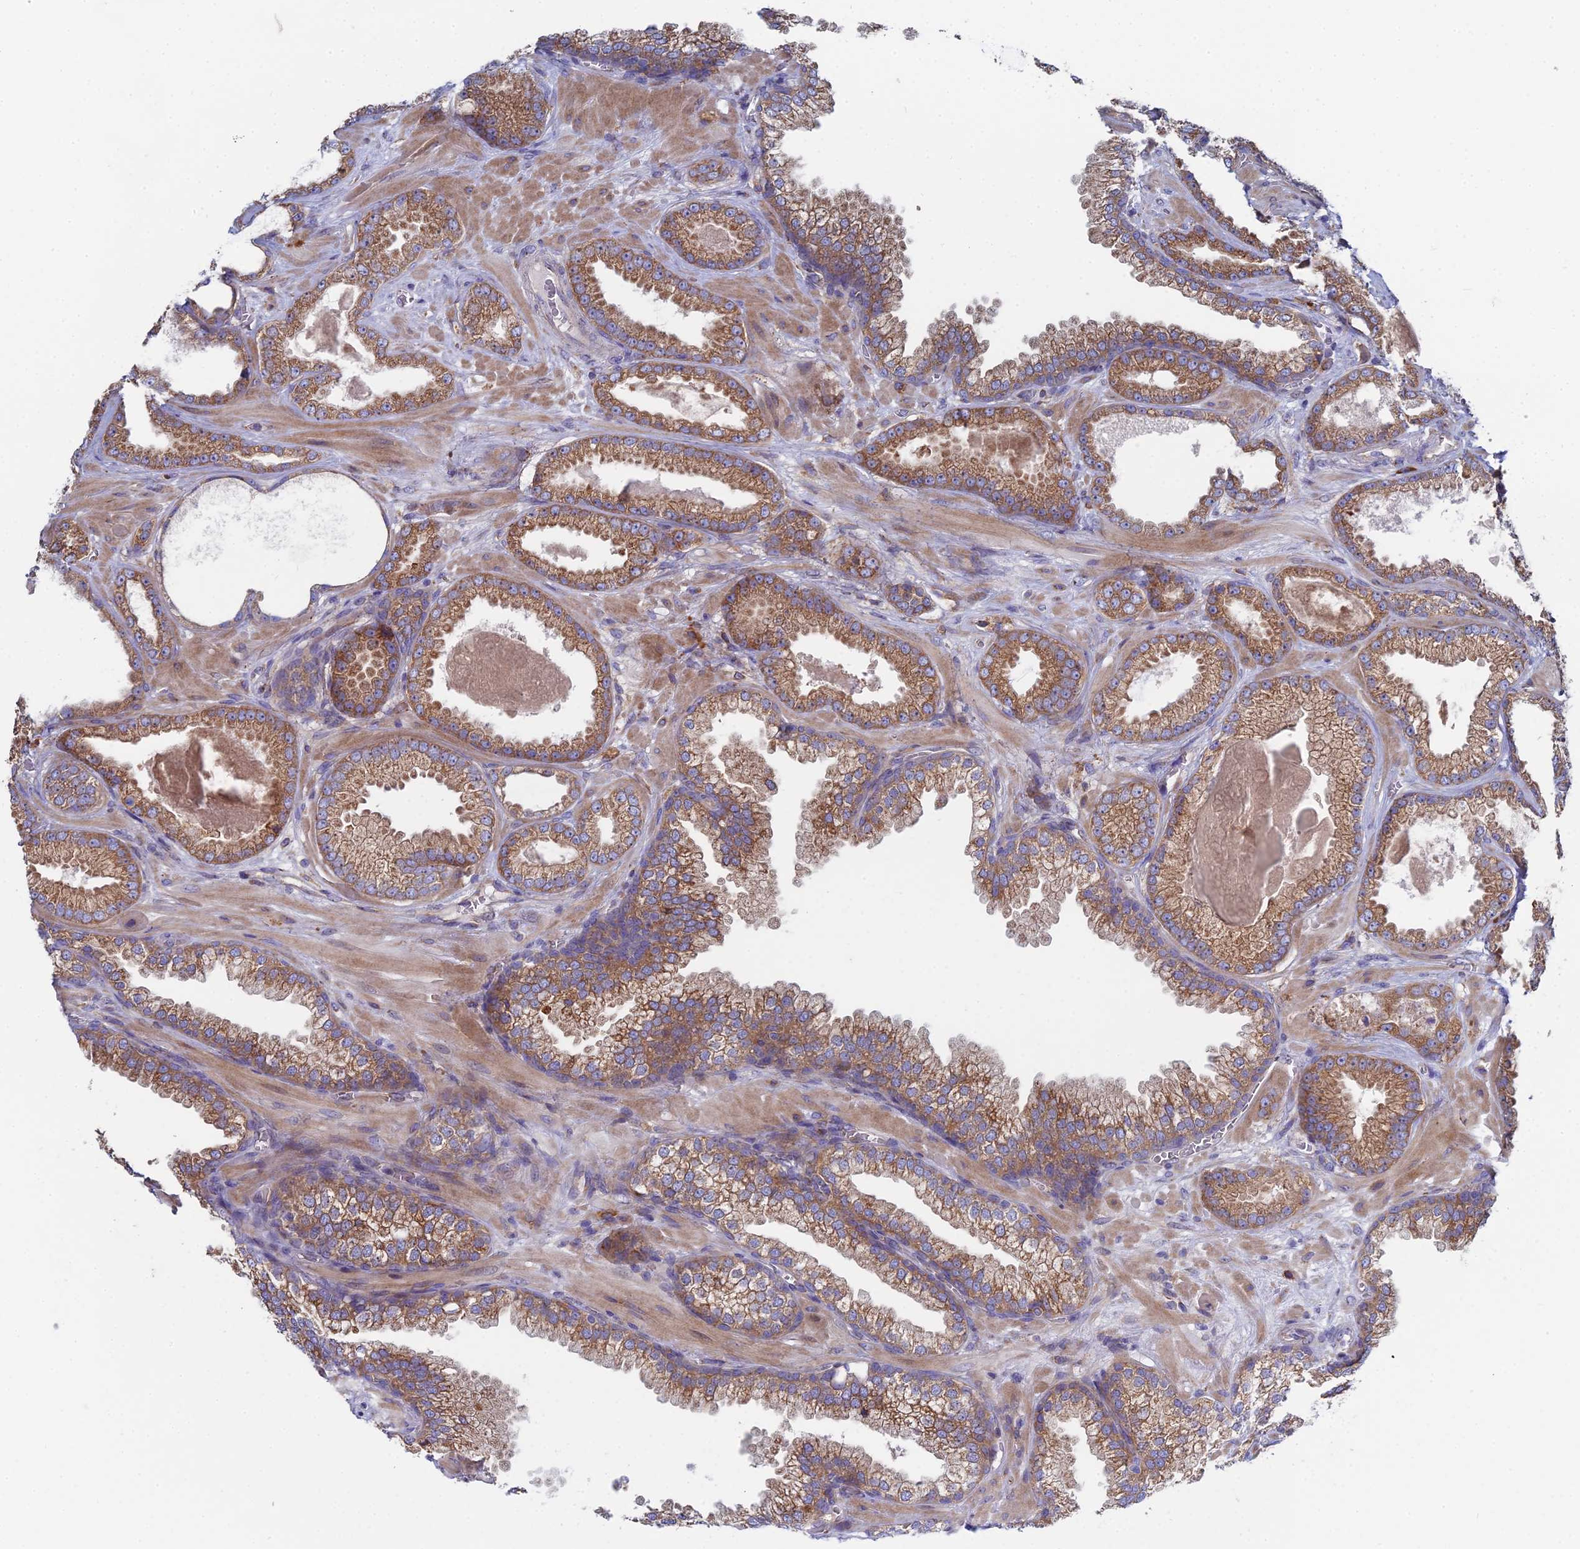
{"staining": {"intensity": "moderate", "quantity": ">75%", "location": "cytoplasmic/membranous"}, "tissue": "prostate cancer", "cell_type": "Tumor cells", "image_type": "cancer", "snomed": [{"axis": "morphology", "description": "Adenocarcinoma, Low grade"}, {"axis": "topography", "description": "Prostate"}], "caption": "IHC histopathology image of neoplastic tissue: prostate cancer stained using immunohistochemistry demonstrates medium levels of moderate protein expression localized specifically in the cytoplasmic/membranous of tumor cells, appearing as a cytoplasmic/membranous brown color.", "gene": "CLCN3", "patient": {"sex": "male", "age": 57}}